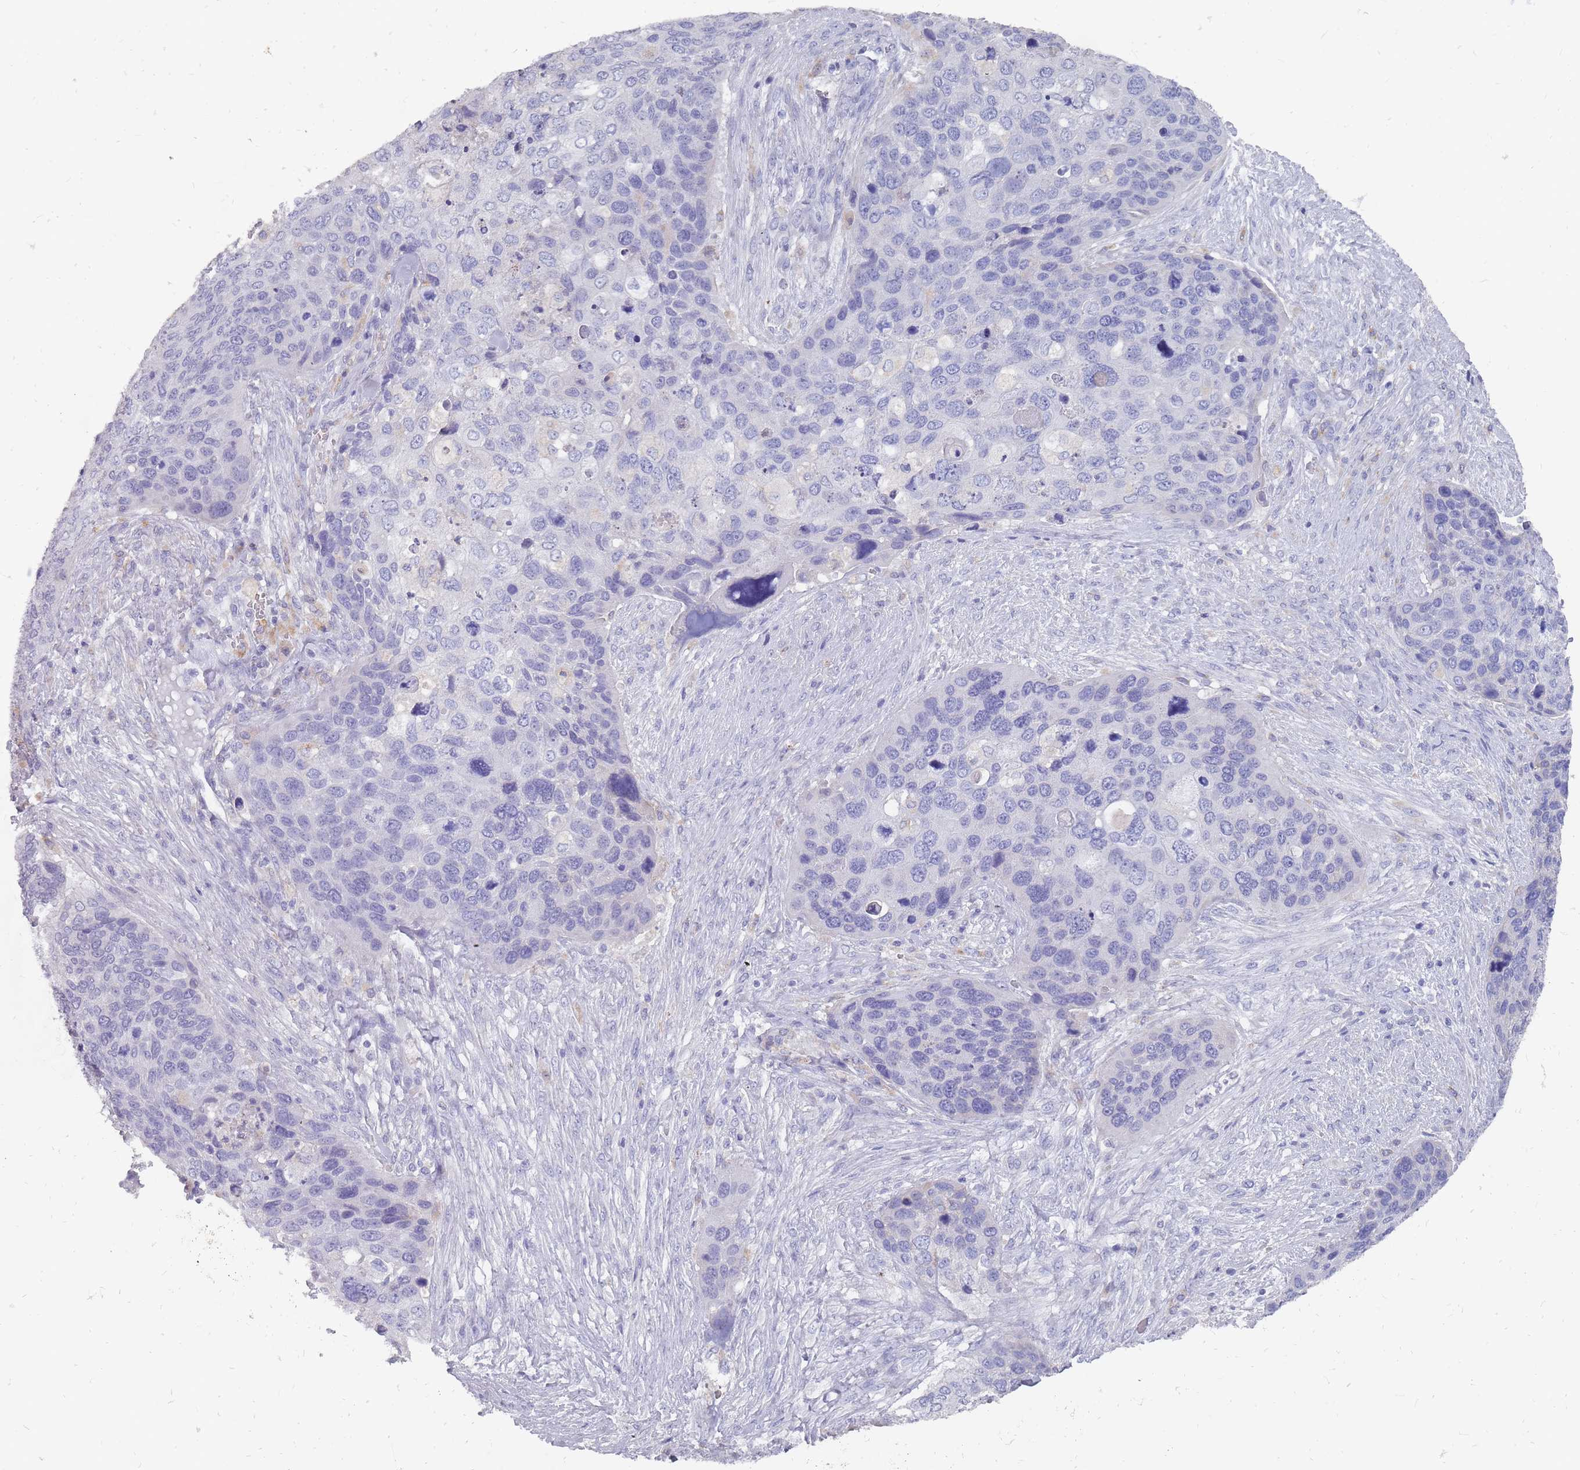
{"staining": {"intensity": "negative", "quantity": "none", "location": "none"}, "tissue": "skin cancer", "cell_type": "Tumor cells", "image_type": "cancer", "snomed": [{"axis": "morphology", "description": "Basal cell carcinoma"}, {"axis": "topography", "description": "Skin"}], "caption": "Skin cancer was stained to show a protein in brown. There is no significant positivity in tumor cells. (Immunohistochemistry, brightfield microscopy, high magnification).", "gene": "OTULINL", "patient": {"sex": "female", "age": 74}}